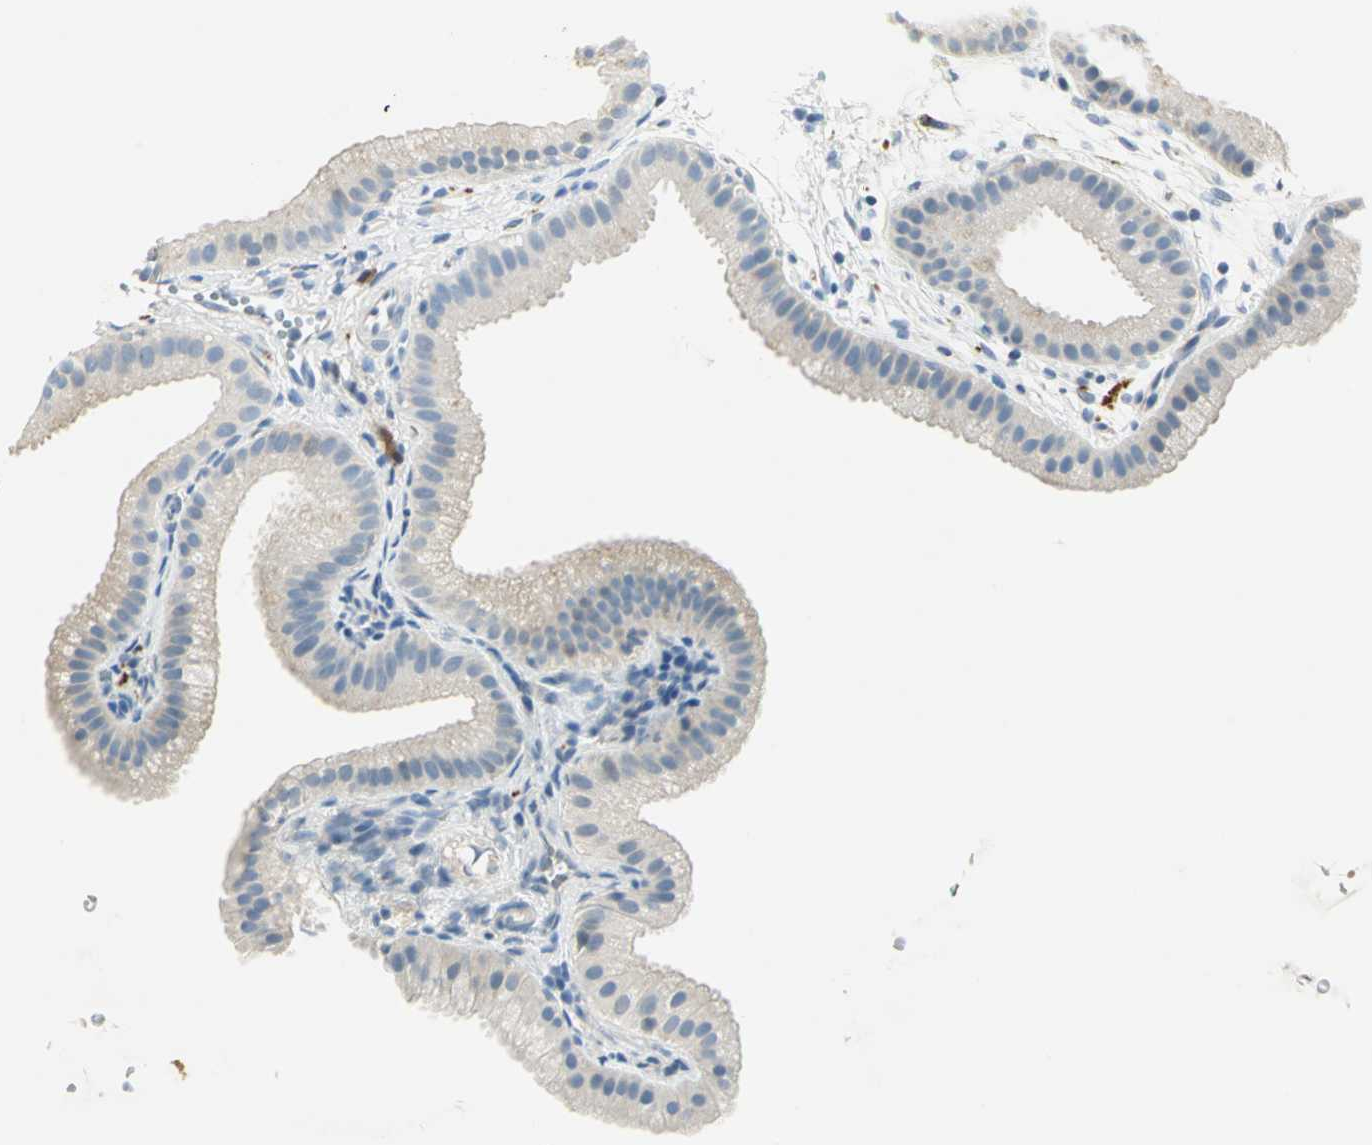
{"staining": {"intensity": "weak", "quantity": "<25%", "location": "cytoplasmic/membranous"}, "tissue": "gallbladder", "cell_type": "Glandular cells", "image_type": "normal", "snomed": [{"axis": "morphology", "description": "Normal tissue, NOS"}, {"axis": "topography", "description": "Gallbladder"}], "caption": "Immunohistochemistry (IHC) micrograph of unremarkable gallbladder: gallbladder stained with DAB (3,3'-diaminobenzidine) displays no significant protein staining in glandular cells.", "gene": "UCHL1", "patient": {"sex": "female", "age": 64}}